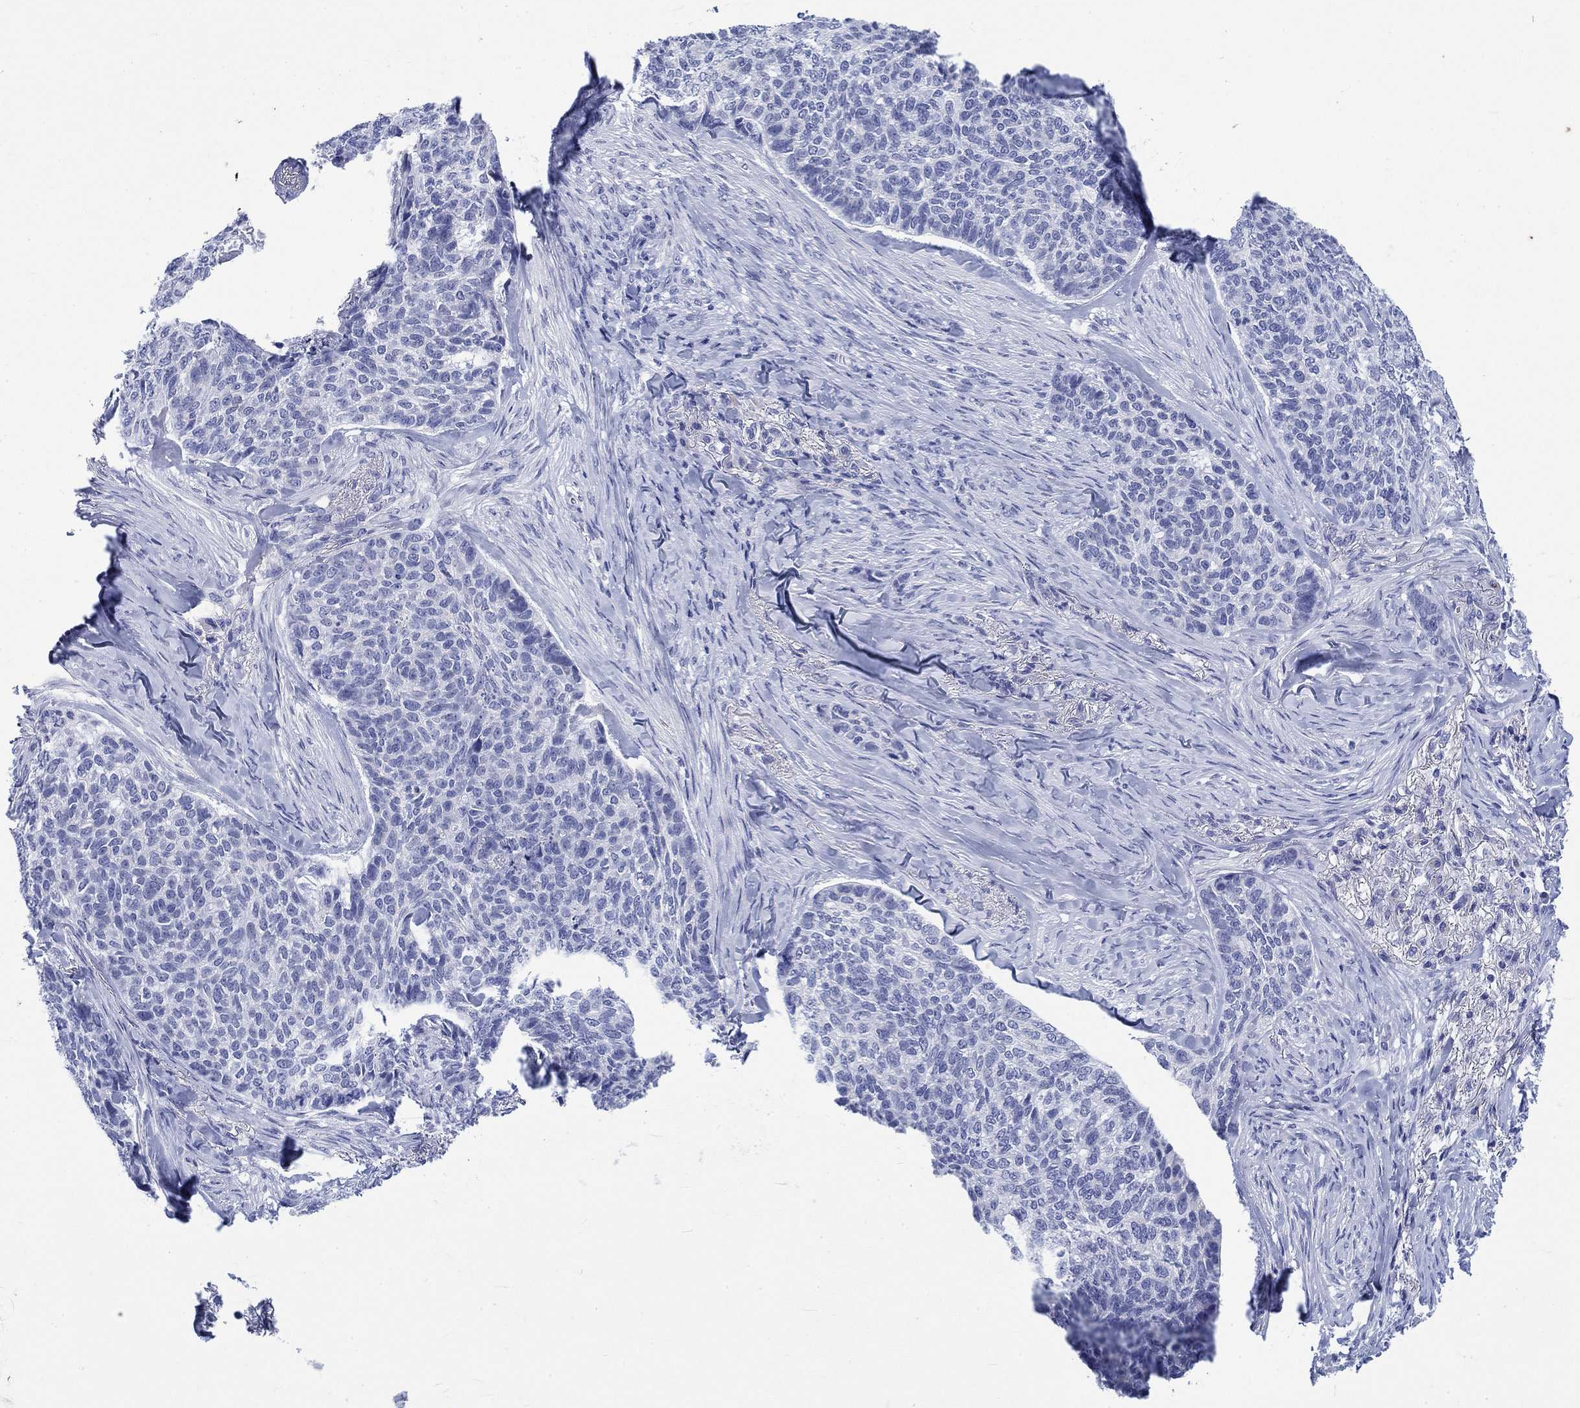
{"staining": {"intensity": "negative", "quantity": "none", "location": "none"}, "tissue": "skin cancer", "cell_type": "Tumor cells", "image_type": "cancer", "snomed": [{"axis": "morphology", "description": "Basal cell carcinoma"}, {"axis": "topography", "description": "Skin"}], "caption": "IHC of skin basal cell carcinoma exhibits no expression in tumor cells.", "gene": "KRT76", "patient": {"sex": "female", "age": 69}}